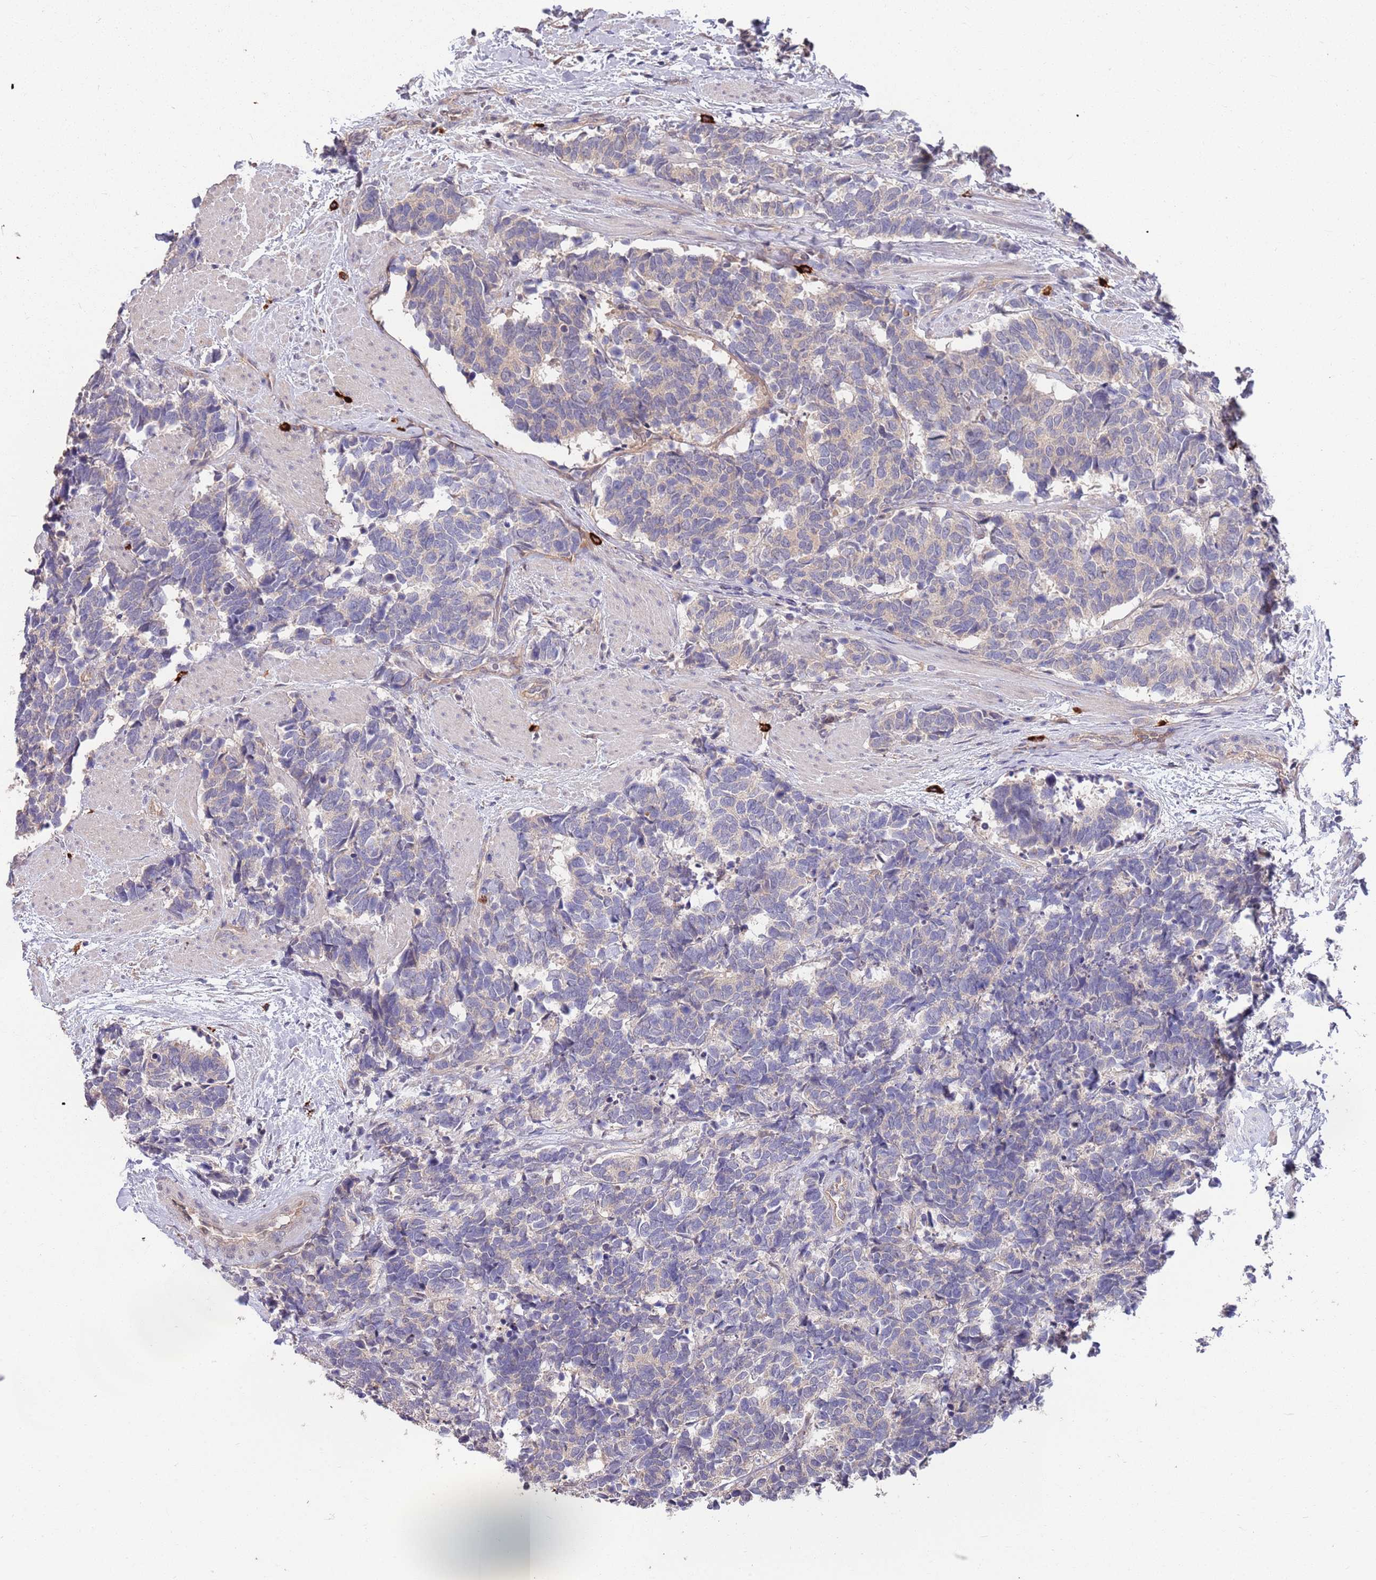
{"staining": {"intensity": "weak", "quantity": "<25%", "location": "cytoplasmic/membranous"}, "tissue": "carcinoid", "cell_type": "Tumor cells", "image_type": "cancer", "snomed": [{"axis": "morphology", "description": "Carcinoma, NOS"}, {"axis": "morphology", "description": "Carcinoid, malignant, NOS"}, {"axis": "topography", "description": "Prostate"}], "caption": "Immunohistochemistry (IHC) histopathology image of neoplastic tissue: human carcinoid stained with DAB demonstrates no significant protein positivity in tumor cells.", "gene": "MARVELD2", "patient": {"sex": "male", "age": 57}}